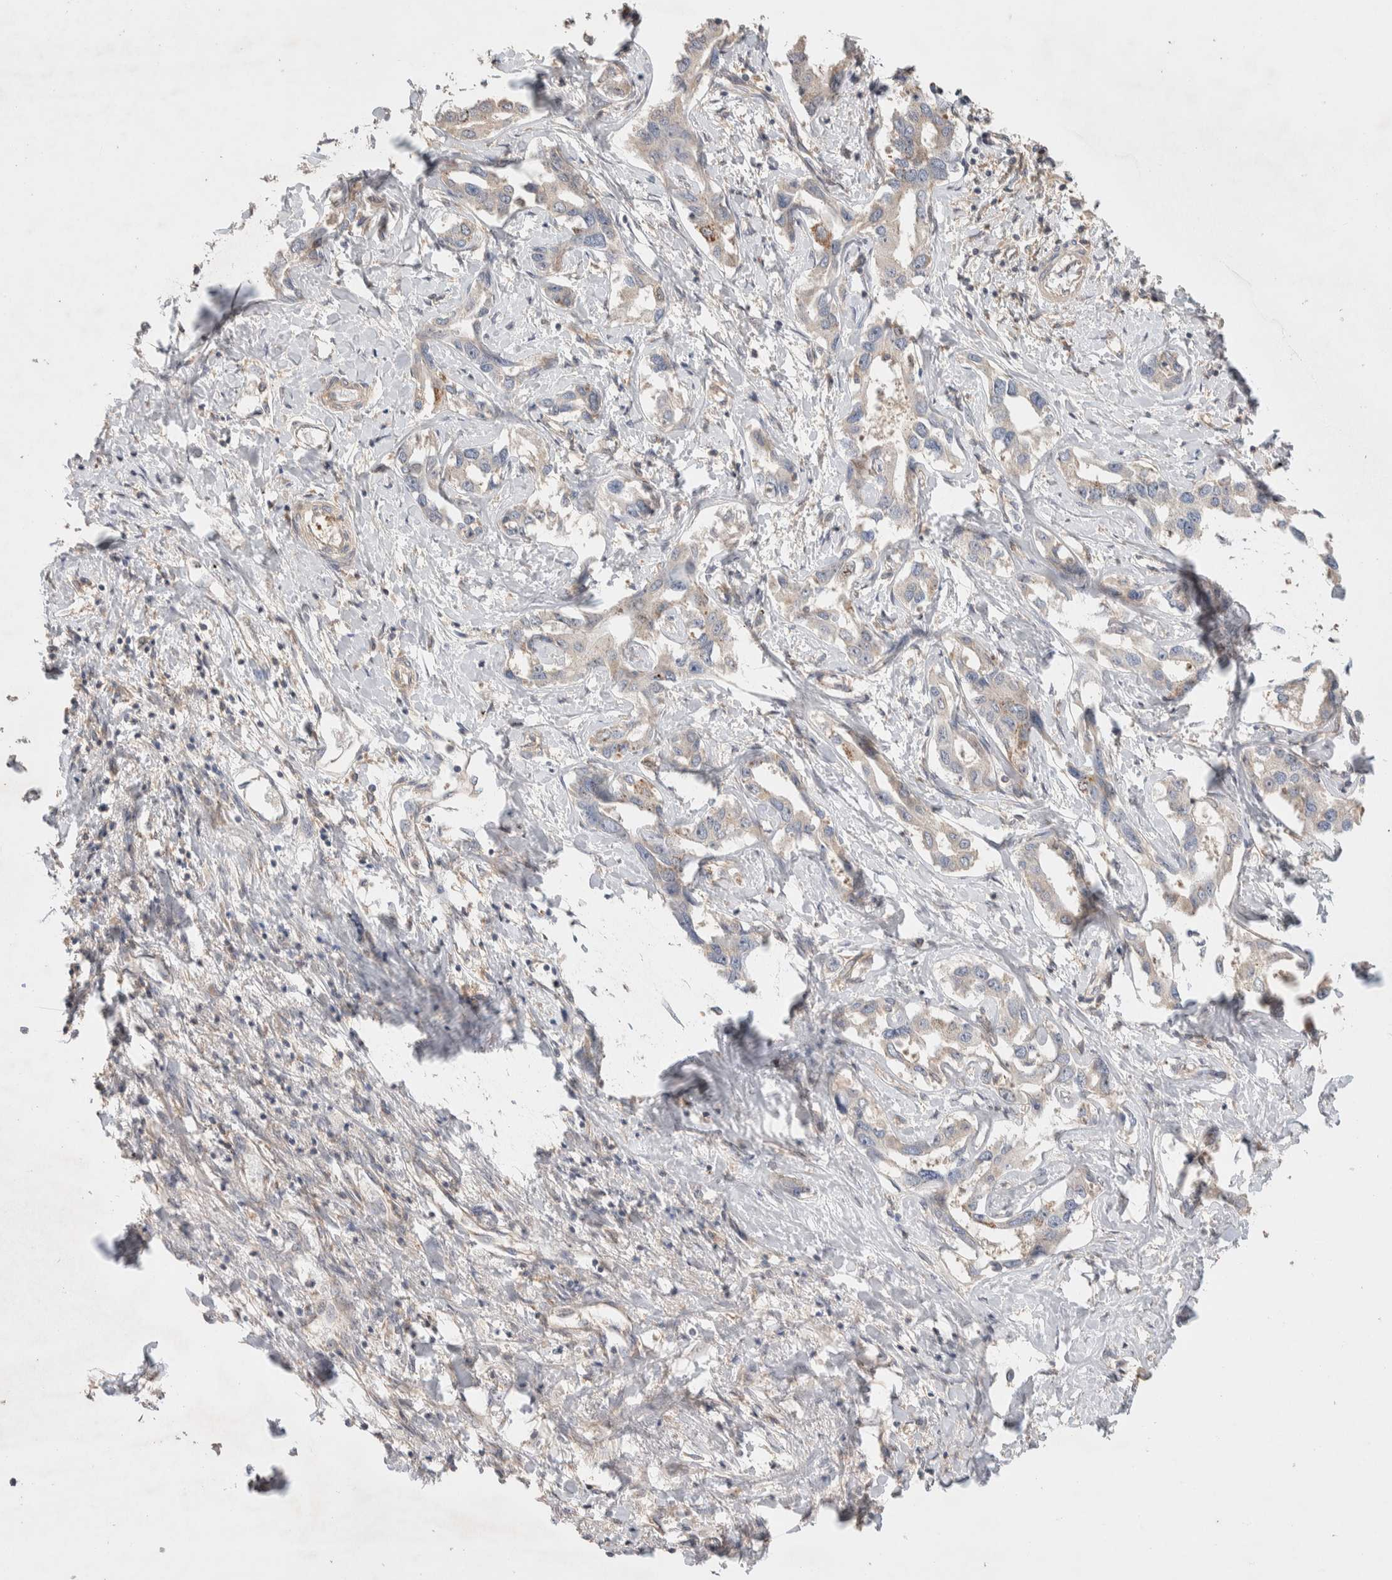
{"staining": {"intensity": "moderate", "quantity": "<25%", "location": "cytoplasmic/membranous"}, "tissue": "liver cancer", "cell_type": "Tumor cells", "image_type": "cancer", "snomed": [{"axis": "morphology", "description": "Cholangiocarcinoma"}, {"axis": "topography", "description": "Liver"}], "caption": "An image showing moderate cytoplasmic/membranous expression in about <25% of tumor cells in liver cancer, as visualized by brown immunohistochemical staining.", "gene": "DEPTOR", "patient": {"sex": "male", "age": 59}}